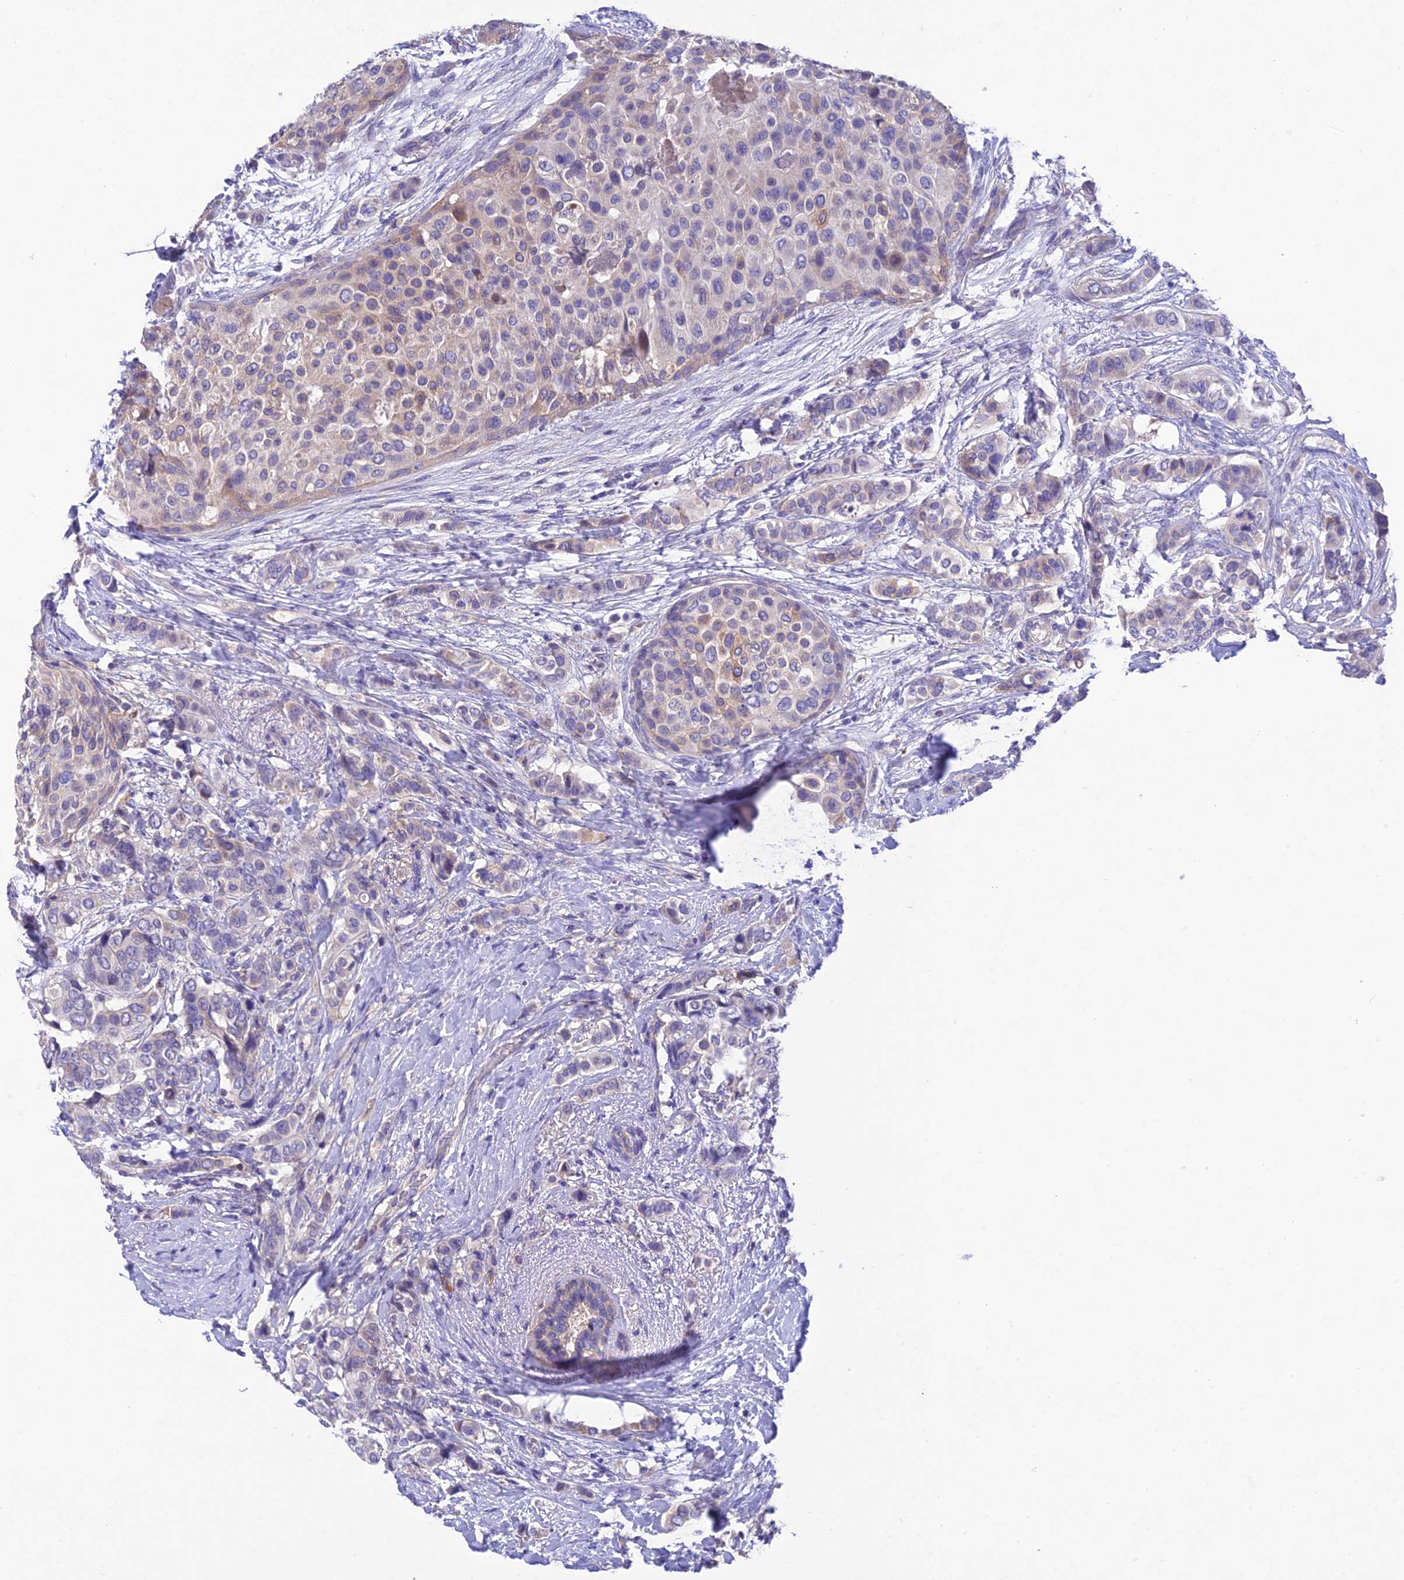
{"staining": {"intensity": "weak", "quantity": "25%-75%", "location": "cytoplasmic/membranous"}, "tissue": "breast cancer", "cell_type": "Tumor cells", "image_type": "cancer", "snomed": [{"axis": "morphology", "description": "Lobular carcinoma"}, {"axis": "topography", "description": "Breast"}], "caption": "A micrograph of breast cancer (lobular carcinoma) stained for a protein demonstrates weak cytoplasmic/membranous brown staining in tumor cells.", "gene": "SNX24", "patient": {"sex": "female", "age": 51}}